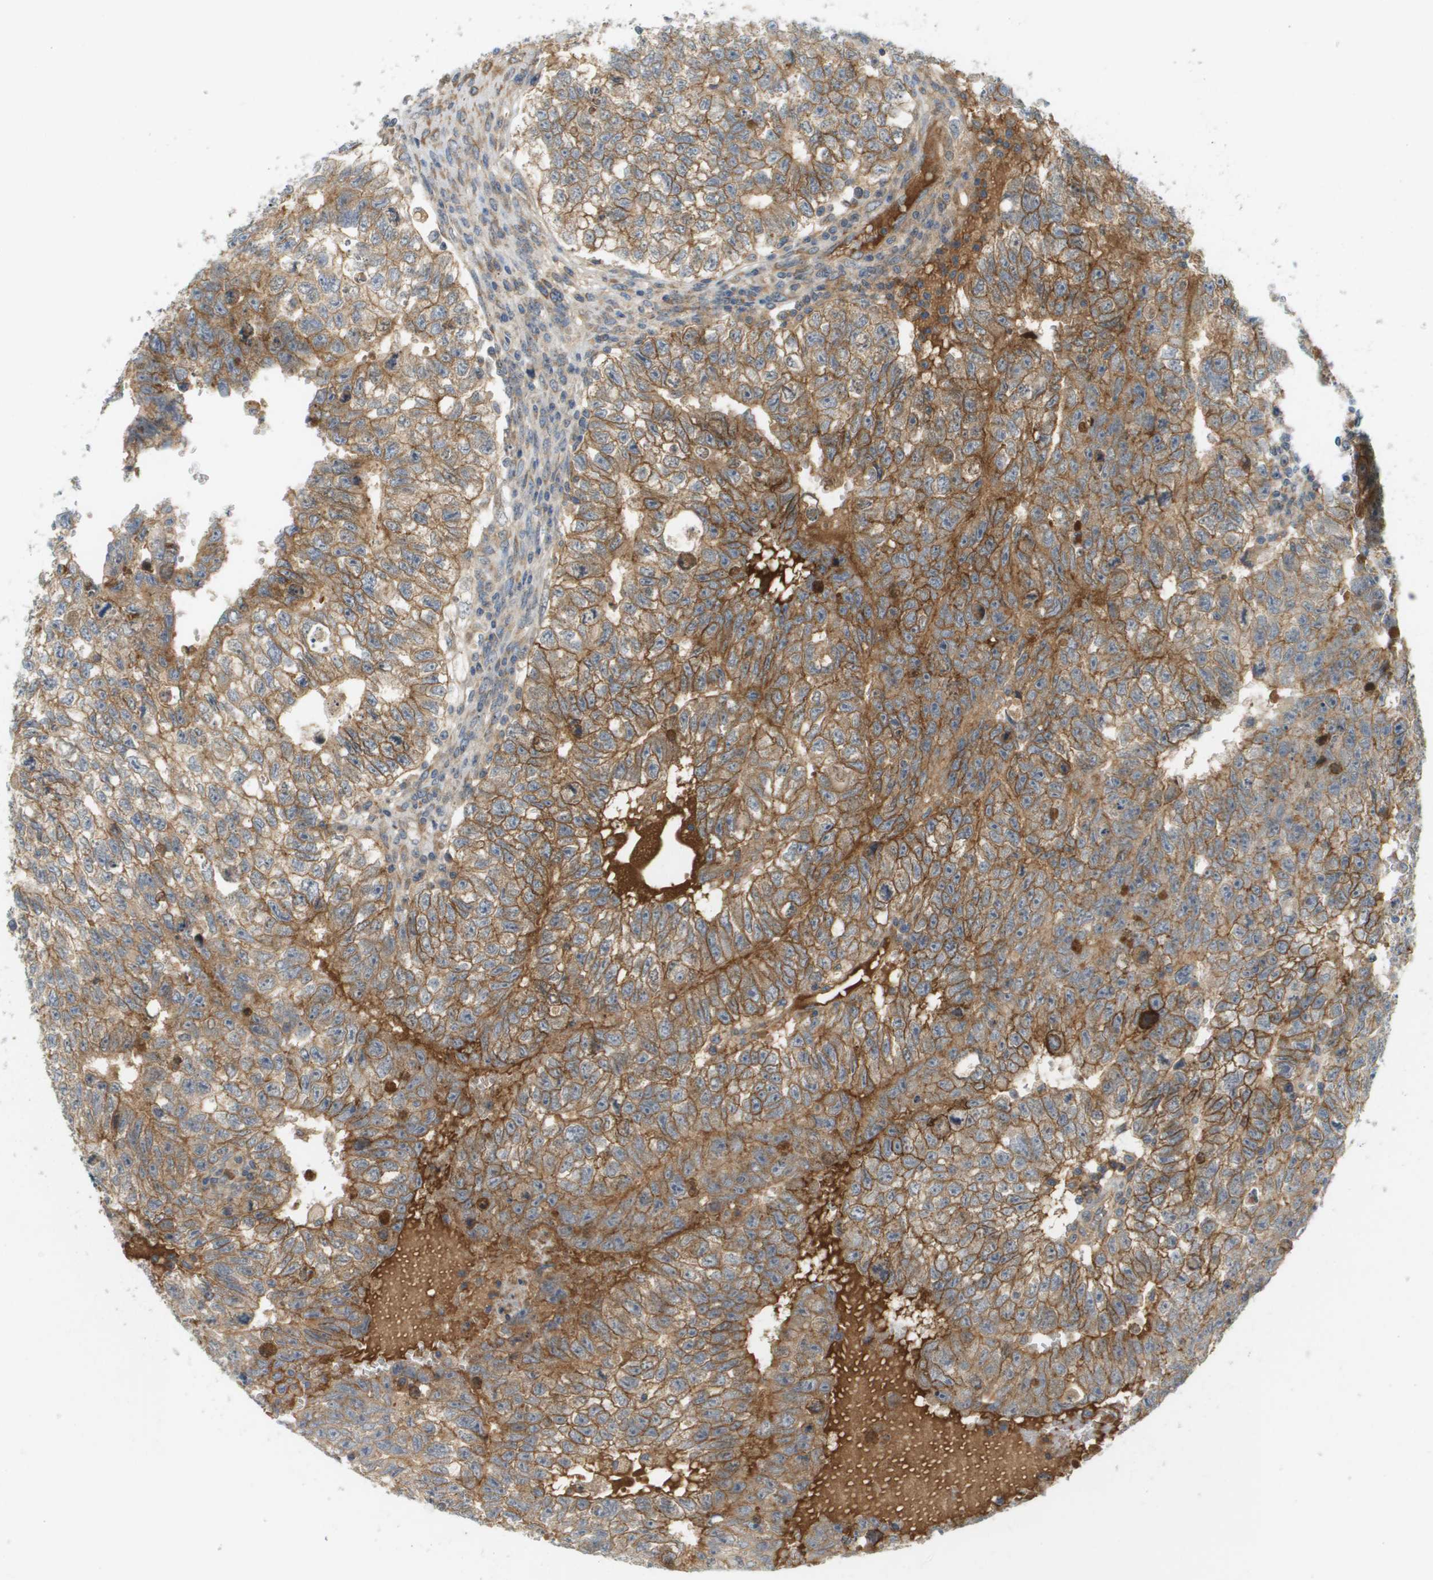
{"staining": {"intensity": "moderate", "quantity": ">75%", "location": "cytoplasmic/membranous"}, "tissue": "testis cancer", "cell_type": "Tumor cells", "image_type": "cancer", "snomed": [{"axis": "morphology", "description": "Seminoma, NOS"}, {"axis": "morphology", "description": "Carcinoma, Embryonal, NOS"}, {"axis": "topography", "description": "Testis"}], "caption": "Immunohistochemistry (IHC) (DAB (3,3'-diaminobenzidine)) staining of human embryonal carcinoma (testis) demonstrates moderate cytoplasmic/membranous protein staining in approximately >75% of tumor cells.", "gene": "PROC", "patient": {"sex": "male", "age": 38}}